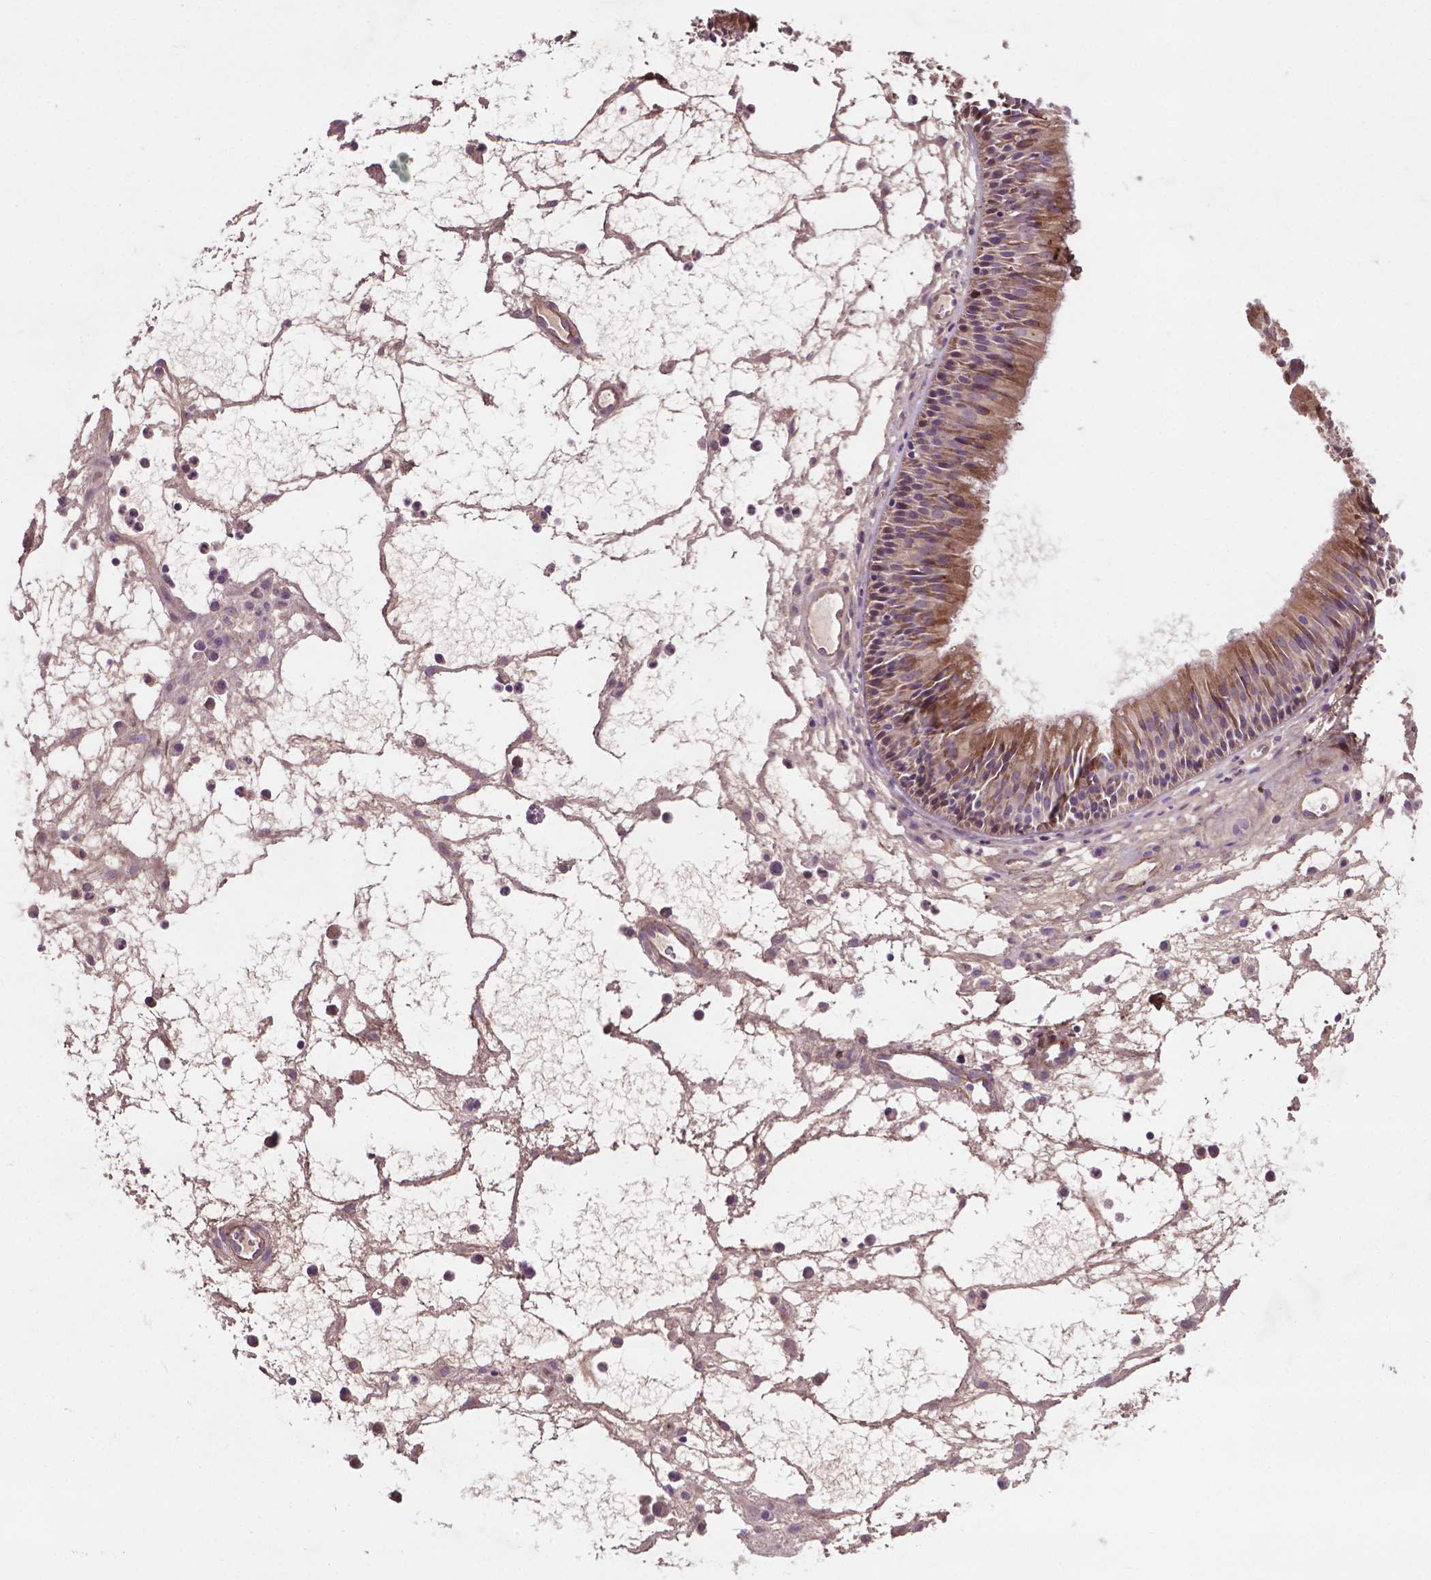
{"staining": {"intensity": "moderate", "quantity": "25%-75%", "location": "cytoplasmic/membranous"}, "tissue": "nasopharynx", "cell_type": "Respiratory epithelial cells", "image_type": "normal", "snomed": [{"axis": "morphology", "description": "Normal tissue, NOS"}, {"axis": "topography", "description": "Nasopharynx"}], "caption": "A brown stain shows moderate cytoplasmic/membranous staining of a protein in respiratory epithelial cells of normal human nasopharynx.", "gene": "GJA9", "patient": {"sex": "male", "age": 31}}